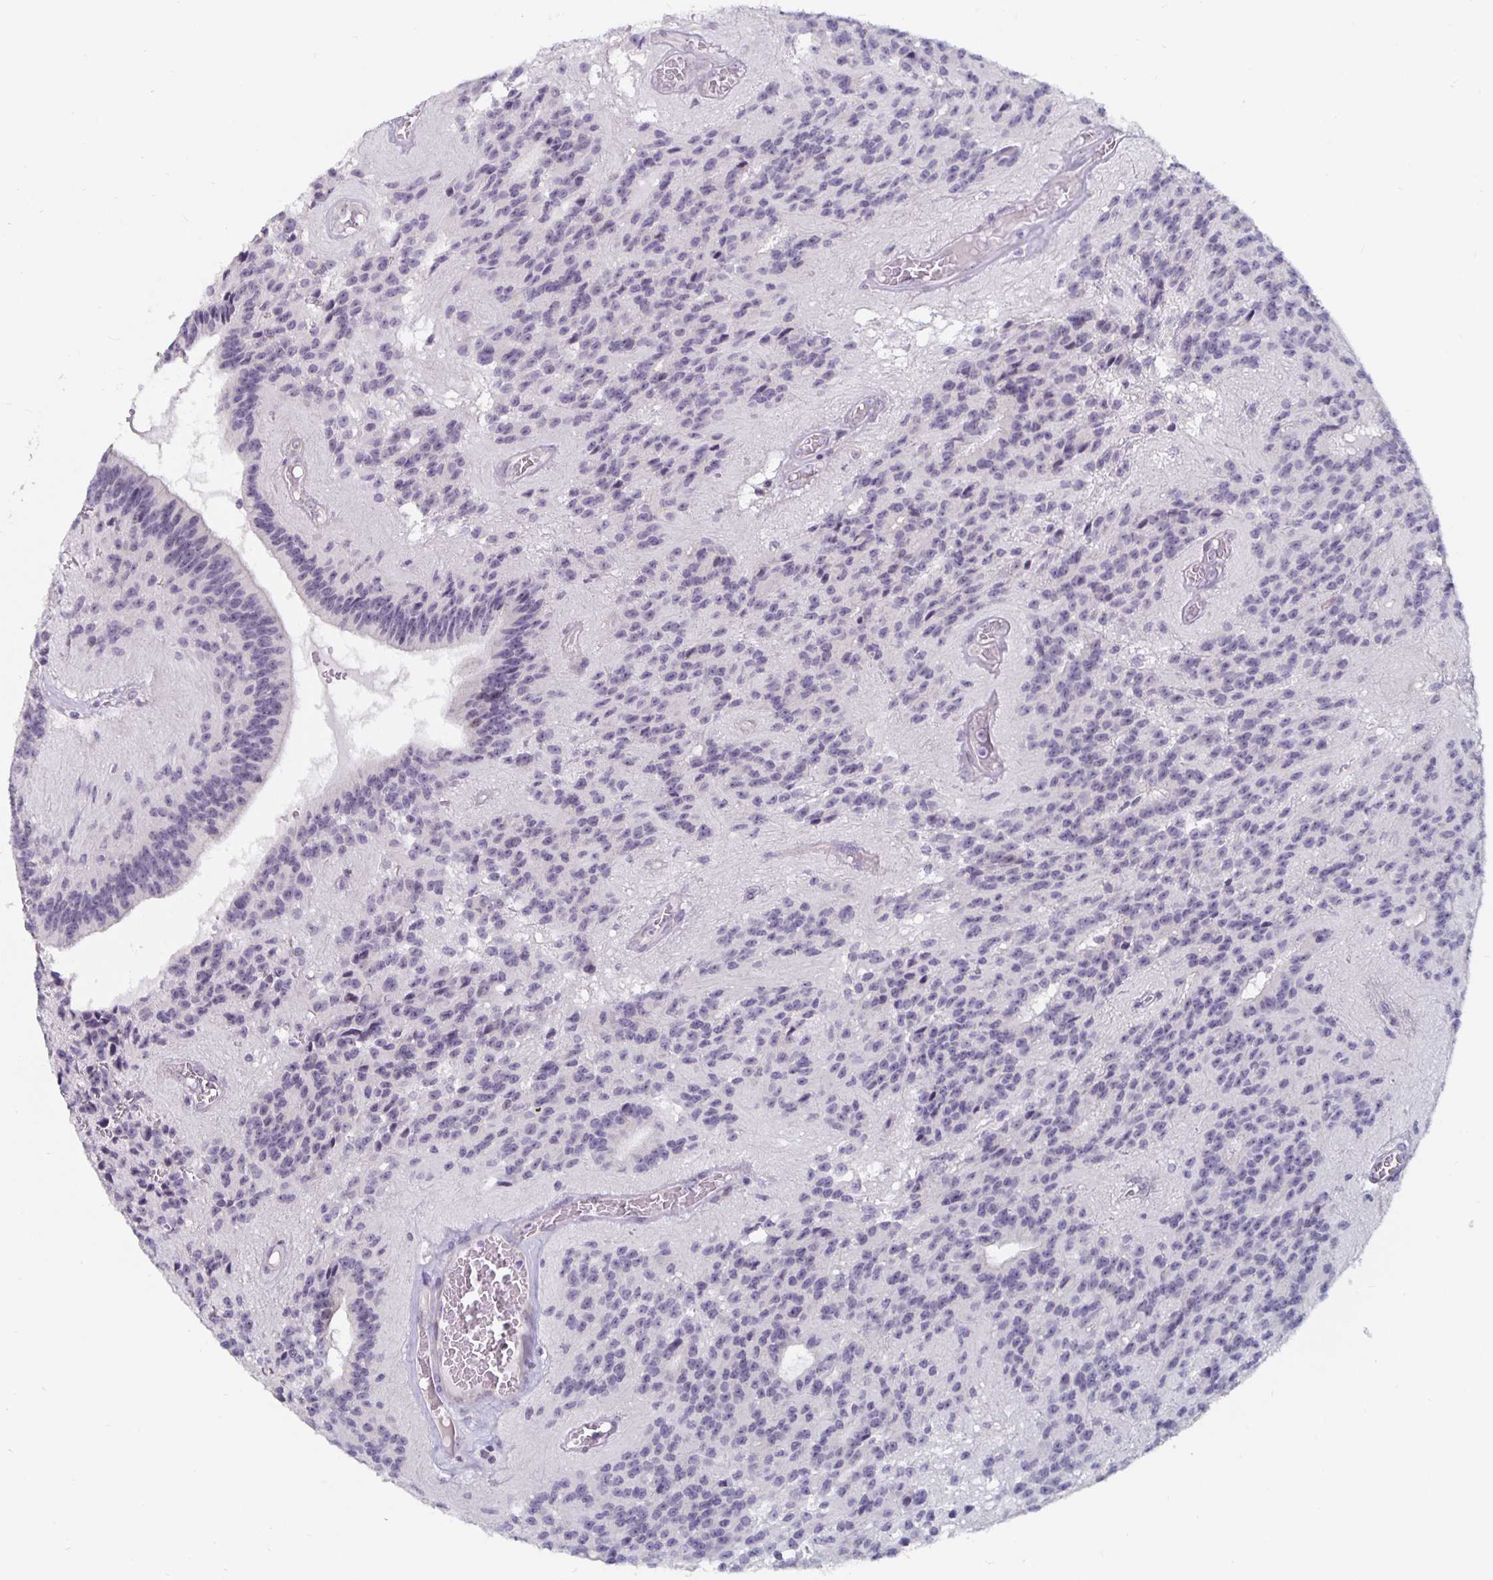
{"staining": {"intensity": "weak", "quantity": "25%-75%", "location": "nuclear"}, "tissue": "glioma", "cell_type": "Tumor cells", "image_type": "cancer", "snomed": [{"axis": "morphology", "description": "Glioma, malignant, Low grade"}, {"axis": "topography", "description": "Brain"}], "caption": "The histopathology image demonstrates immunohistochemical staining of low-grade glioma (malignant). There is weak nuclear expression is seen in about 25%-75% of tumor cells.", "gene": "NUP85", "patient": {"sex": "male", "age": 31}}